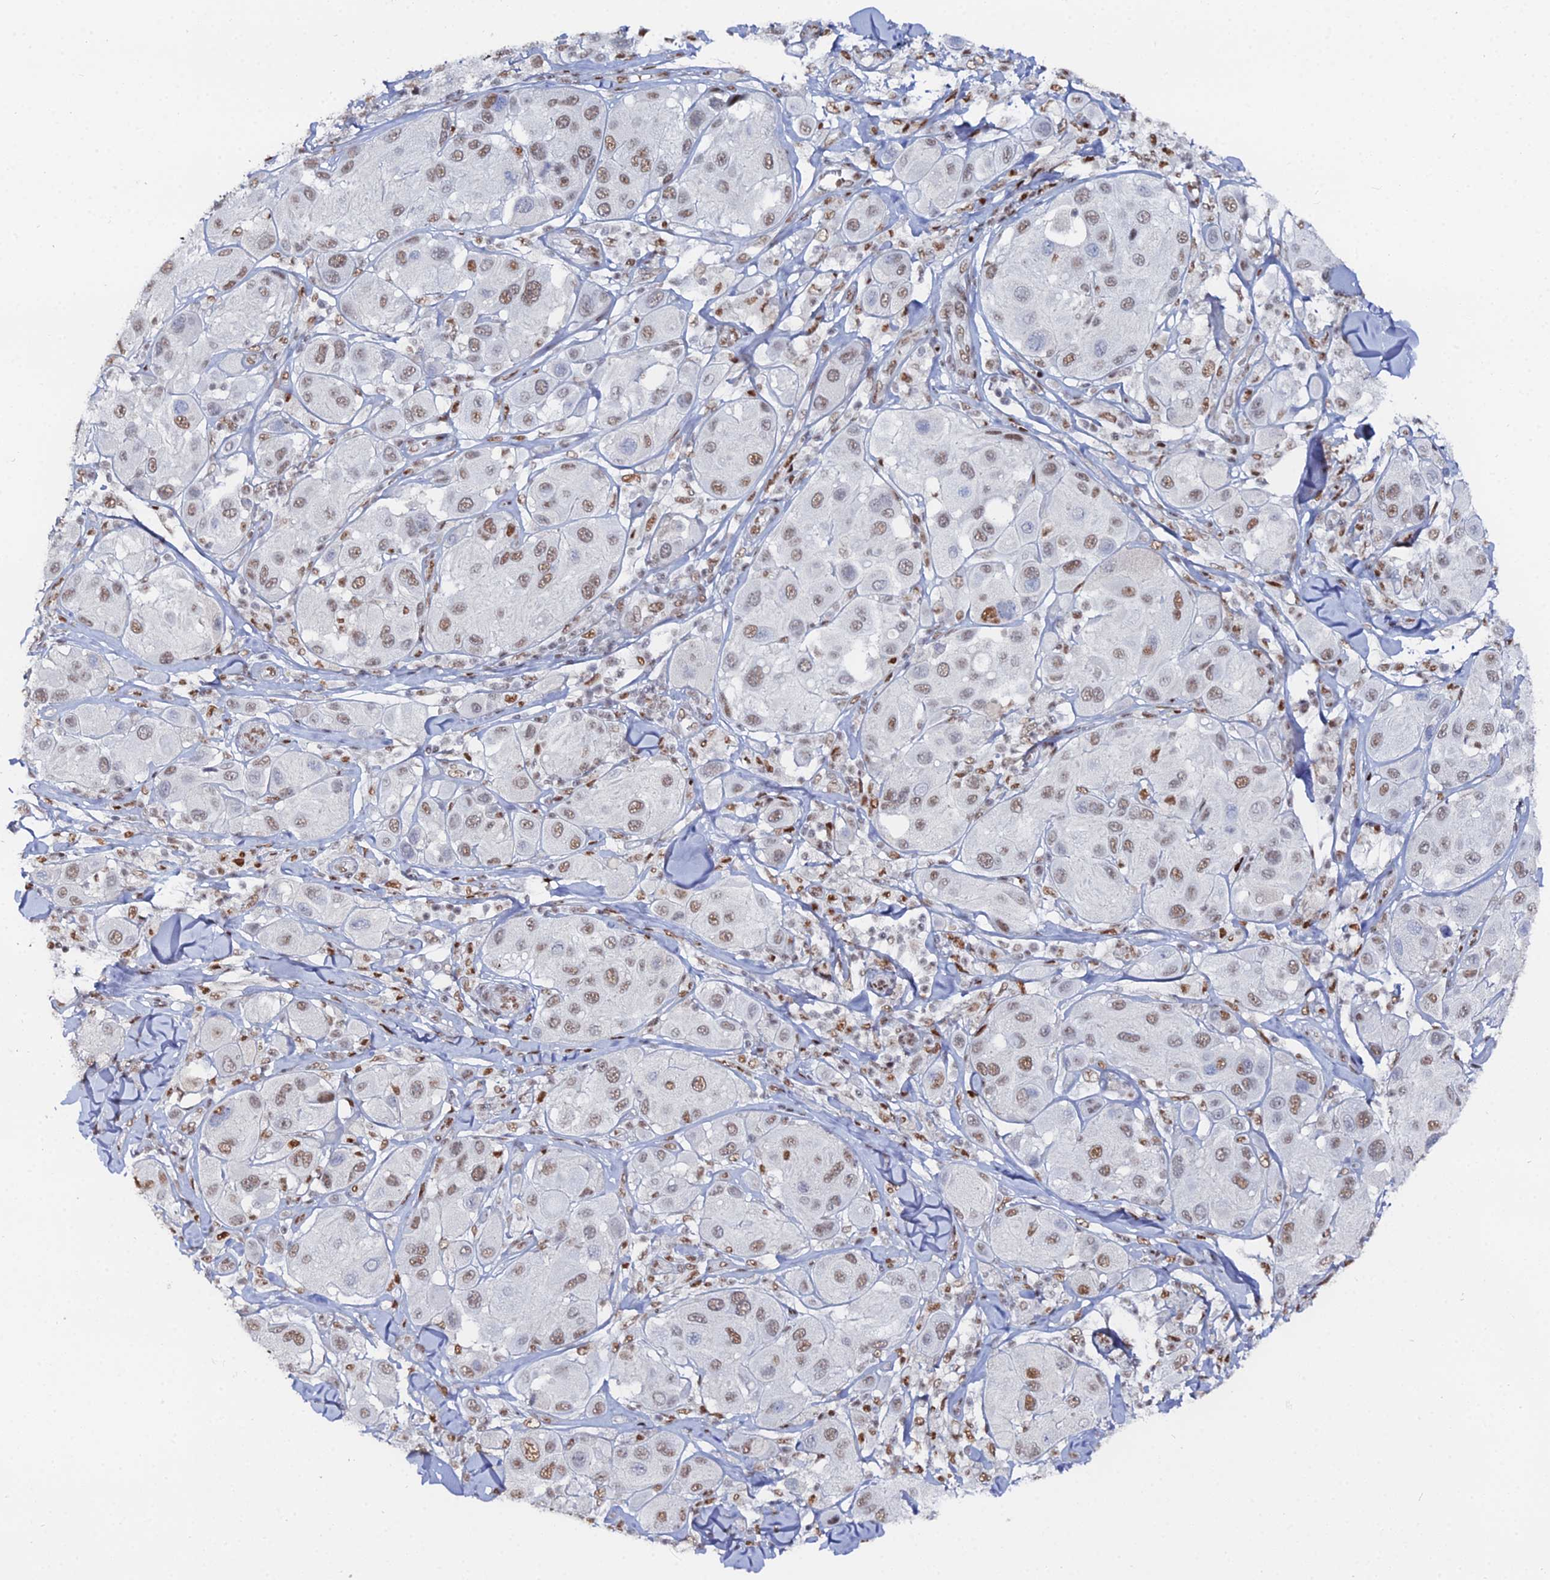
{"staining": {"intensity": "moderate", "quantity": ">75%", "location": "nuclear"}, "tissue": "melanoma", "cell_type": "Tumor cells", "image_type": "cancer", "snomed": [{"axis": "morphology", "description": "Malignant melanoma, Metastatic site"}, {"axis": "topography", "description": "Skin"}], "caption": "Melanoma stained for a protein exhibits moderate nuclear positivity in tumor cells.", "gene": "GSC2", "patient": {"sex": "male", "age": 41}}